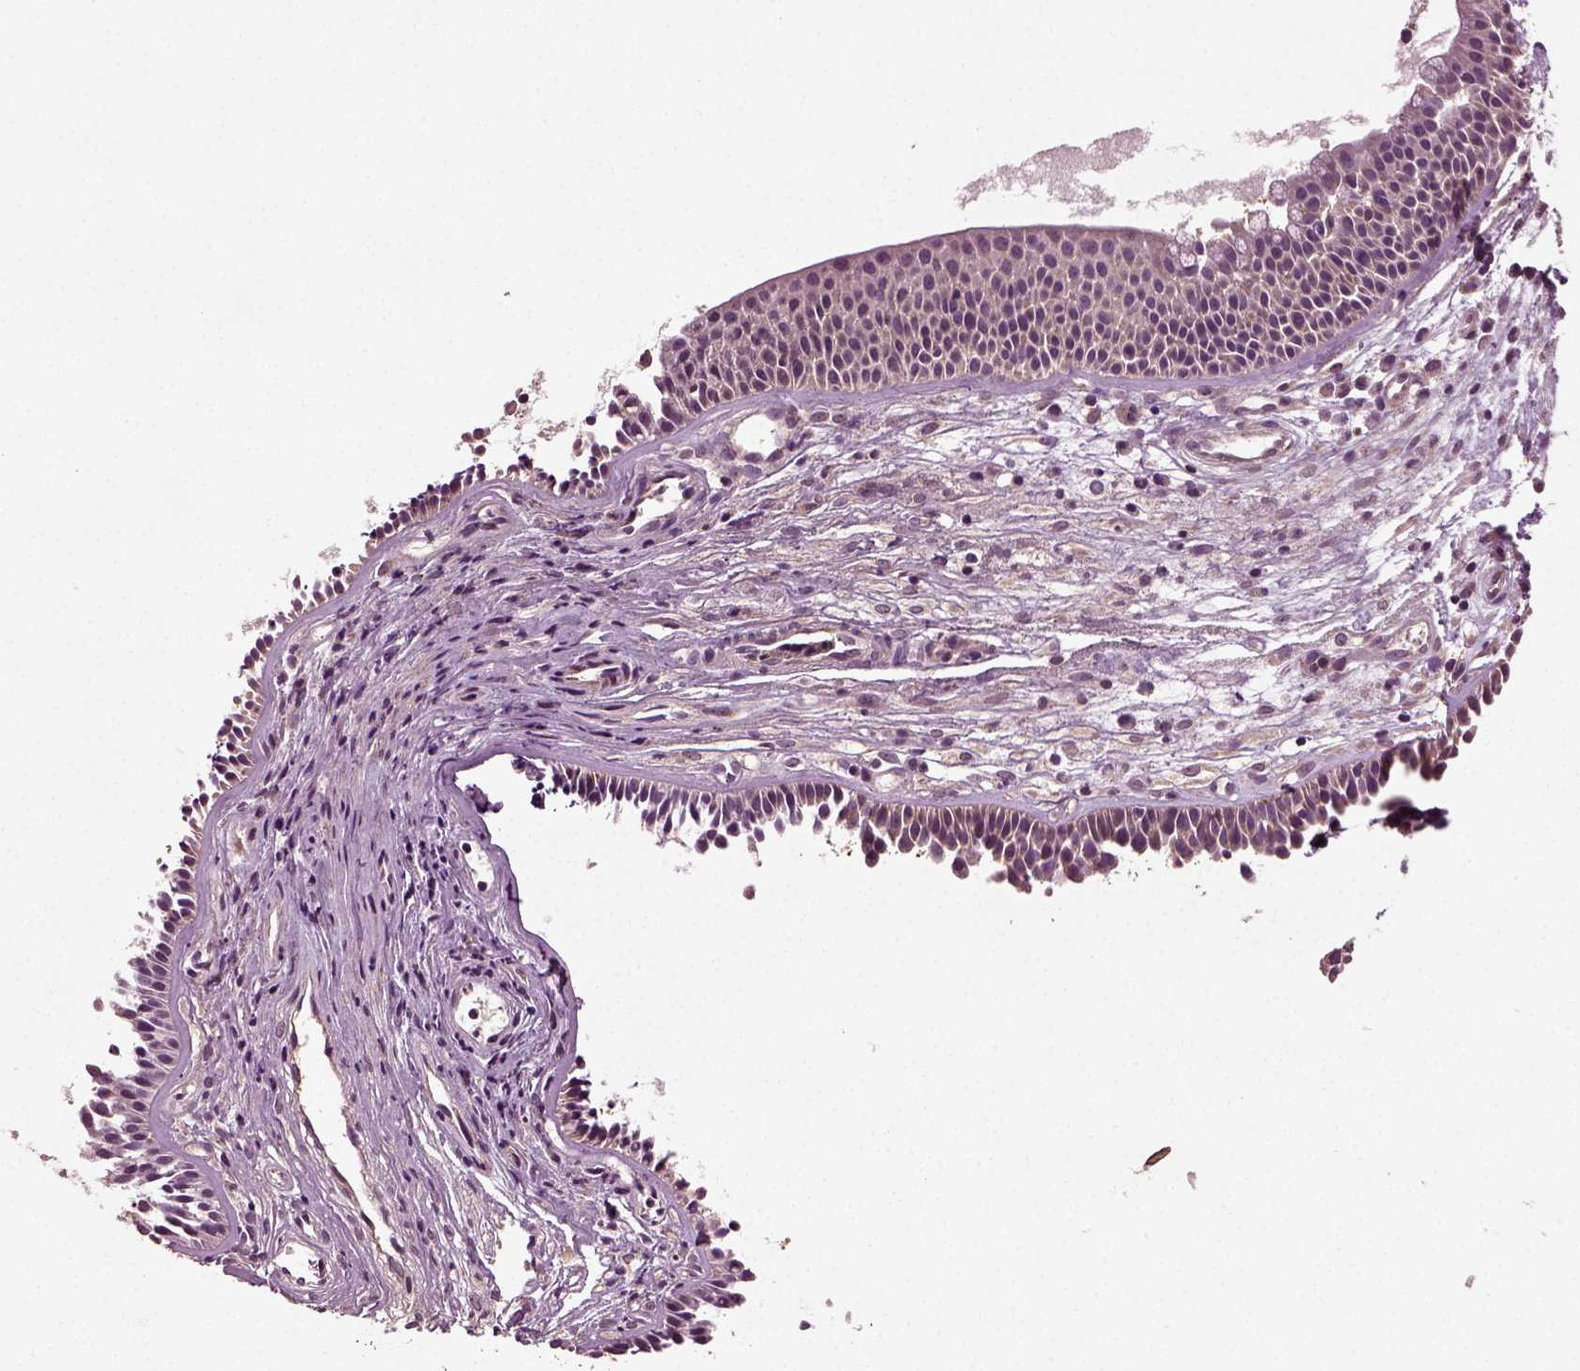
{"staining": {"intensity": "negative", "quantity": "none", "location": "none"}, "tissue": "nasopharynx", "cell_type": "Respiratory epithelial cells", "image_type": "normal", "snomed": [{"axis": "morphology", "description": "Normal tissue, NOS"}, {"axis": "topography", "description": "Nasopharynx"}], "caption": "High magnification brightfield microscopy of unremarkable nasopharynx stained with DAB (3,3'-diaminobenzidine) (brown) and counterstained with hematoxylin (blue): respiratory epithelial cells show no significant staining.", "gene": "ERV3", "patient": {"sex": "male", "age": 31}}